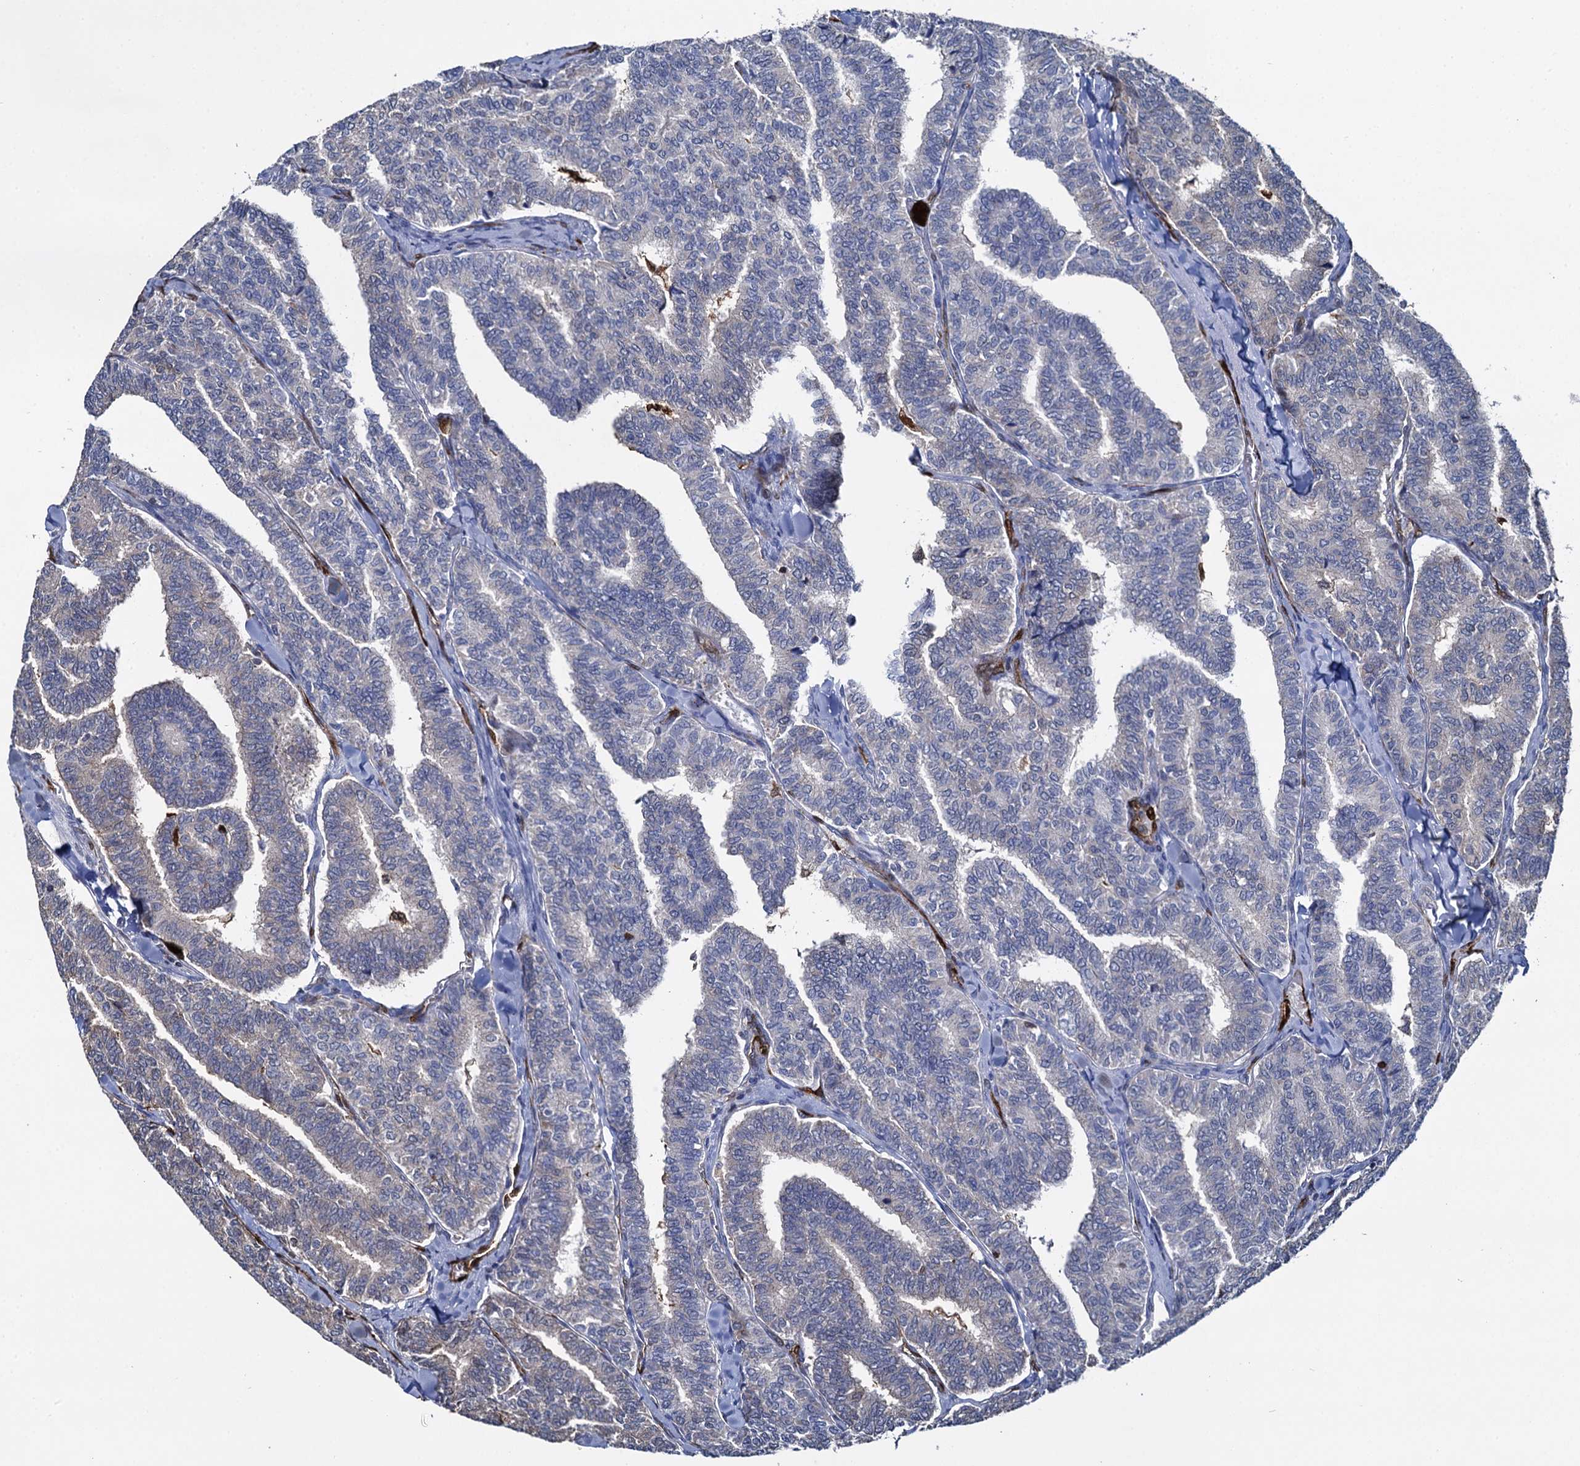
{"staining": {"intensity": "negative", "quantity": "none", "location": "none"}, "tissue": "thyroid cancer", "cell_type": "Tumor cells", "image_type": "cancer", "snomed": [{"axis": "morphology", "description": "Papillary adenocarcinoma, NOS"}, {"axis": "topography", "description": "Thyroid gland"}], "caption": "Thyroid papillary adenocarcinoma stained for a protein using immunohistochemistry (IHC) displays no positivity tumor cells.", "gene": "FABP5", "patient": {"sex": "female", "age": 35}}